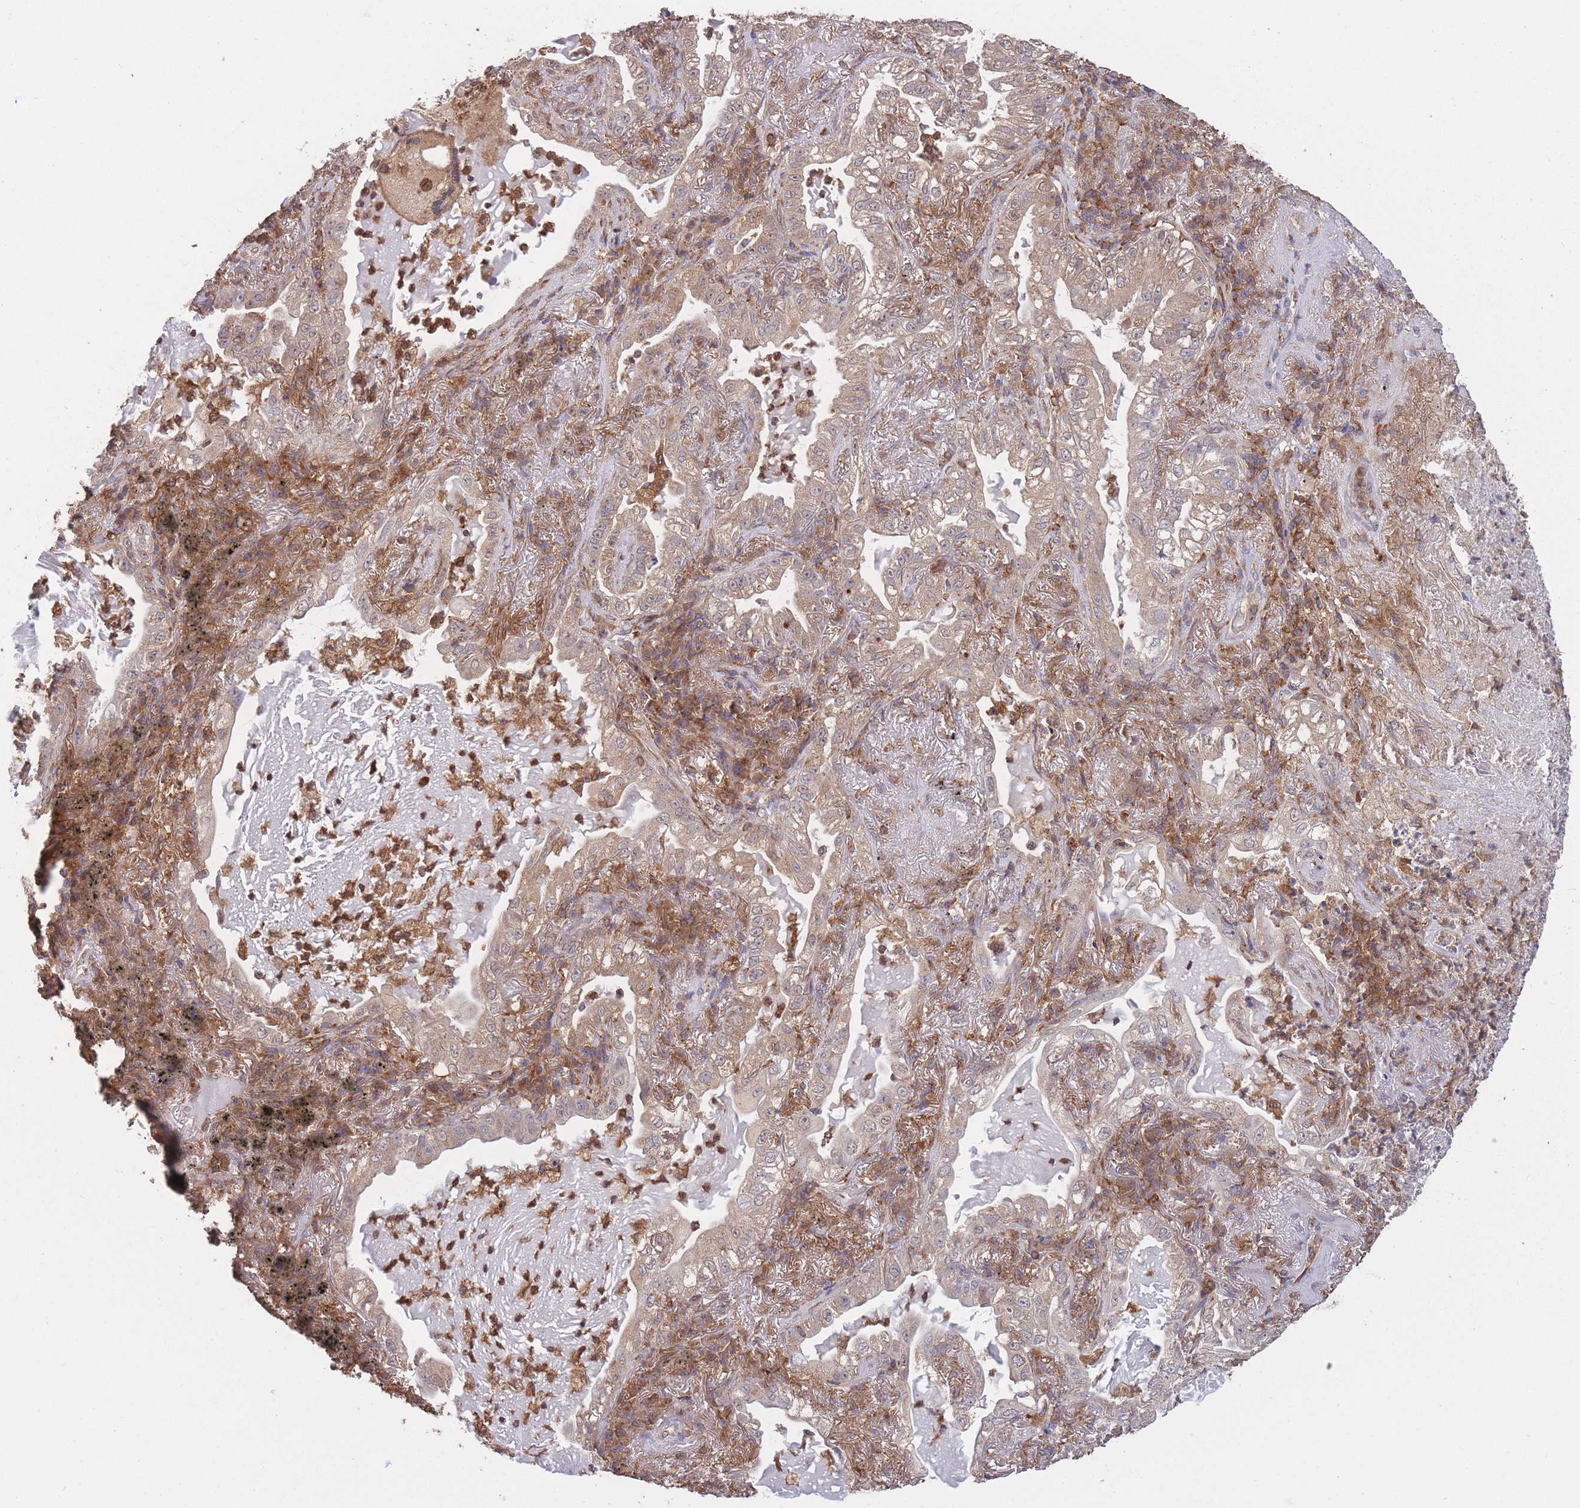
{"staining": {"intensity": "weak", "quantity": ">75%", "location": "cytoplasmic/membranous"}, "tissue": "lung cancer", "cell_type": "Tumor cells", "image_type": "cancer", "snomed": [{"axis": "morphology", "description": "Adenocarcinoma, NOS"}, {"axis": "topography", "description": "Lung"}], "caption": "Approximately >75% of tumor cells in lung adenocarcinoma reveal weak cytoplasmic/membranous protein expression as visualized by brown immunohistochemical staining.", "gene": "GMIP", "patient": {"sex": "female", "age": 73}}